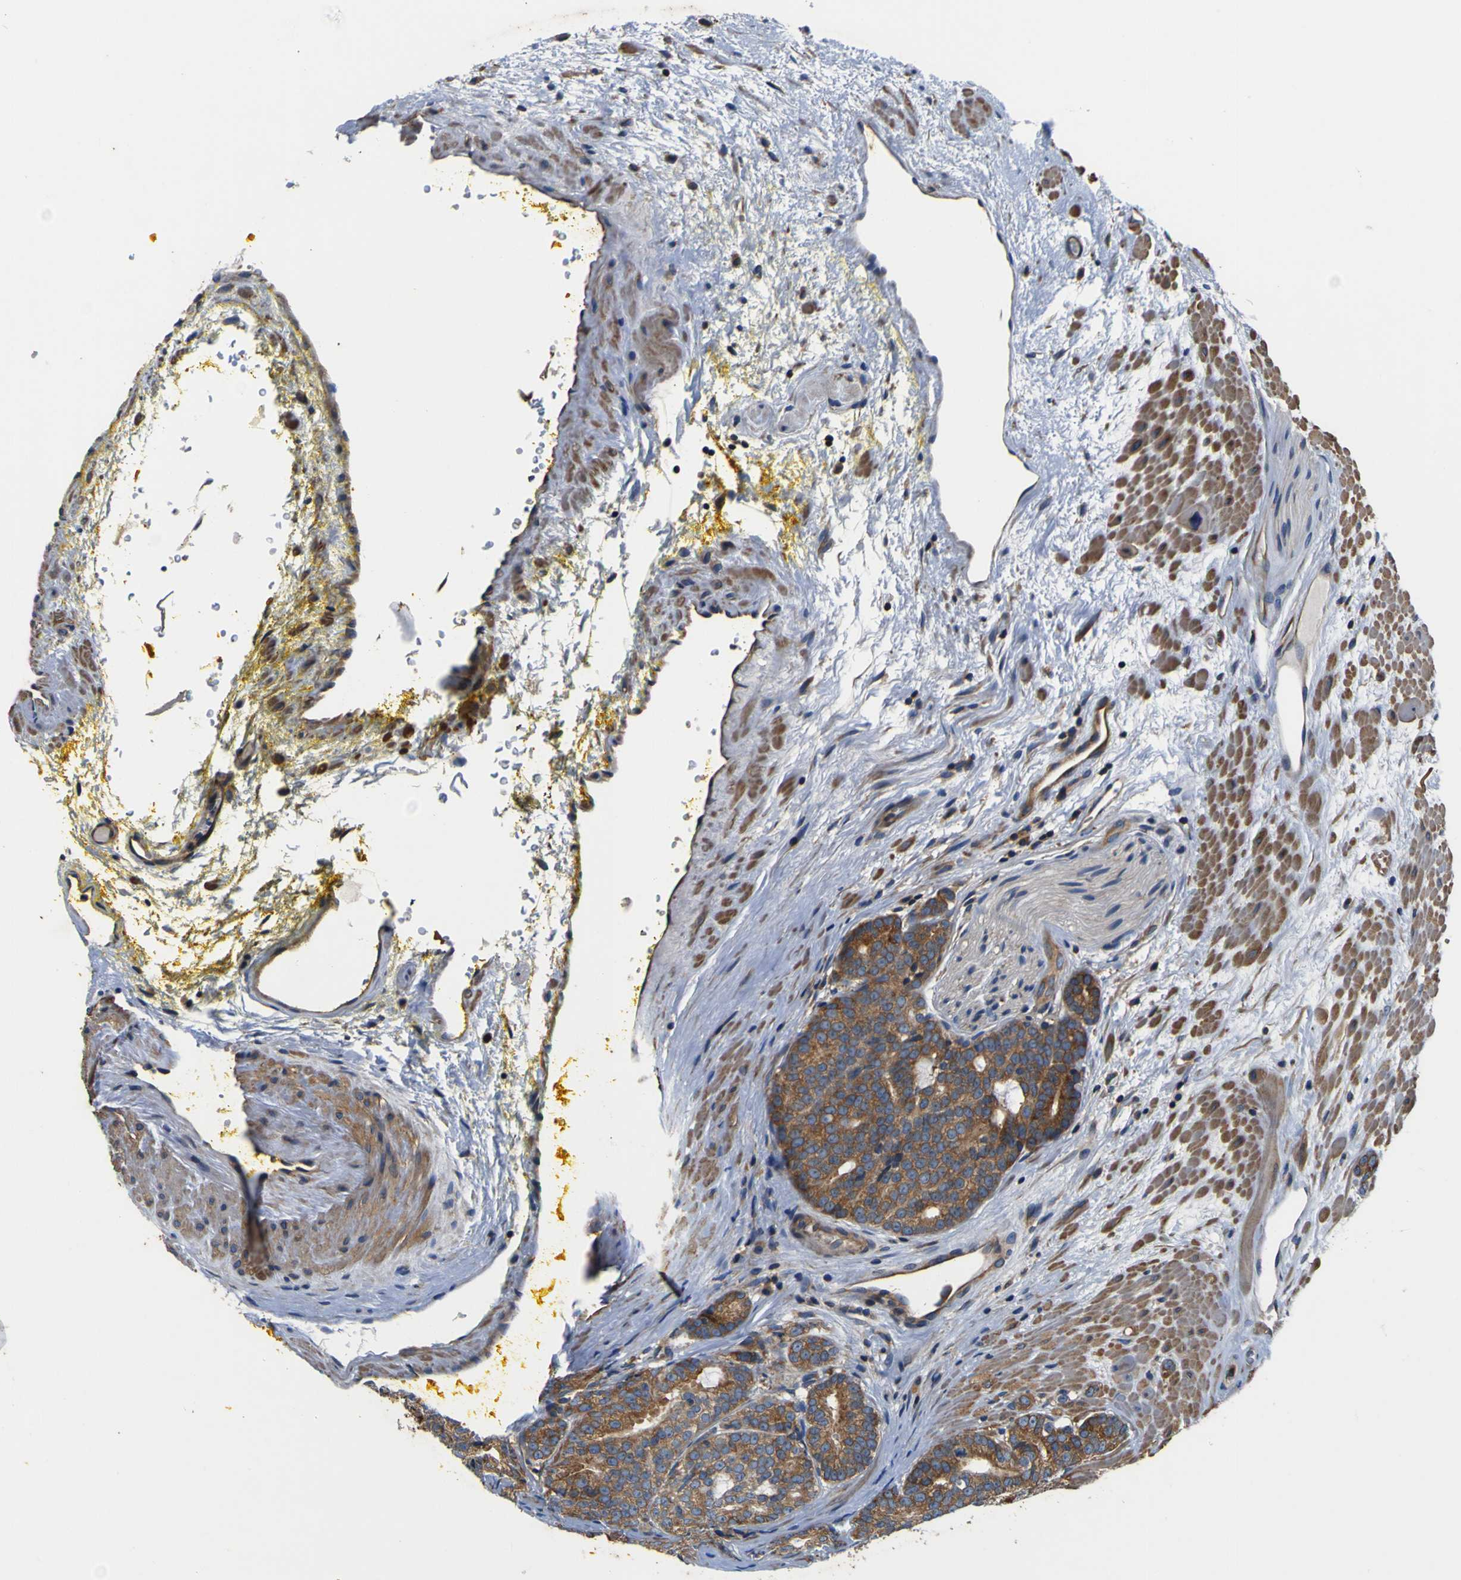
{"staining": {"intensity": "moderate", "quantity": ">75%", "location": "cytoplasmic/membranous"}, "tissue": "prostate cancer", "cell_type": "Tumor cells", "image_type": "cancer", "snomed": [{"axis": "morphology", "description": "Adenocarcinoma, High grade"}, {"axis": "topography", "description": "Prostate"}], "caption": "A high-resolution micrograph shows immunohistochemistry staining of prostate cancer, which exhibits moderate cytoplasmic/membranous staining in approximately >75% of tumor cells.", "gene": "CNR2", "patient": {"sex": "male", "age": 61}}